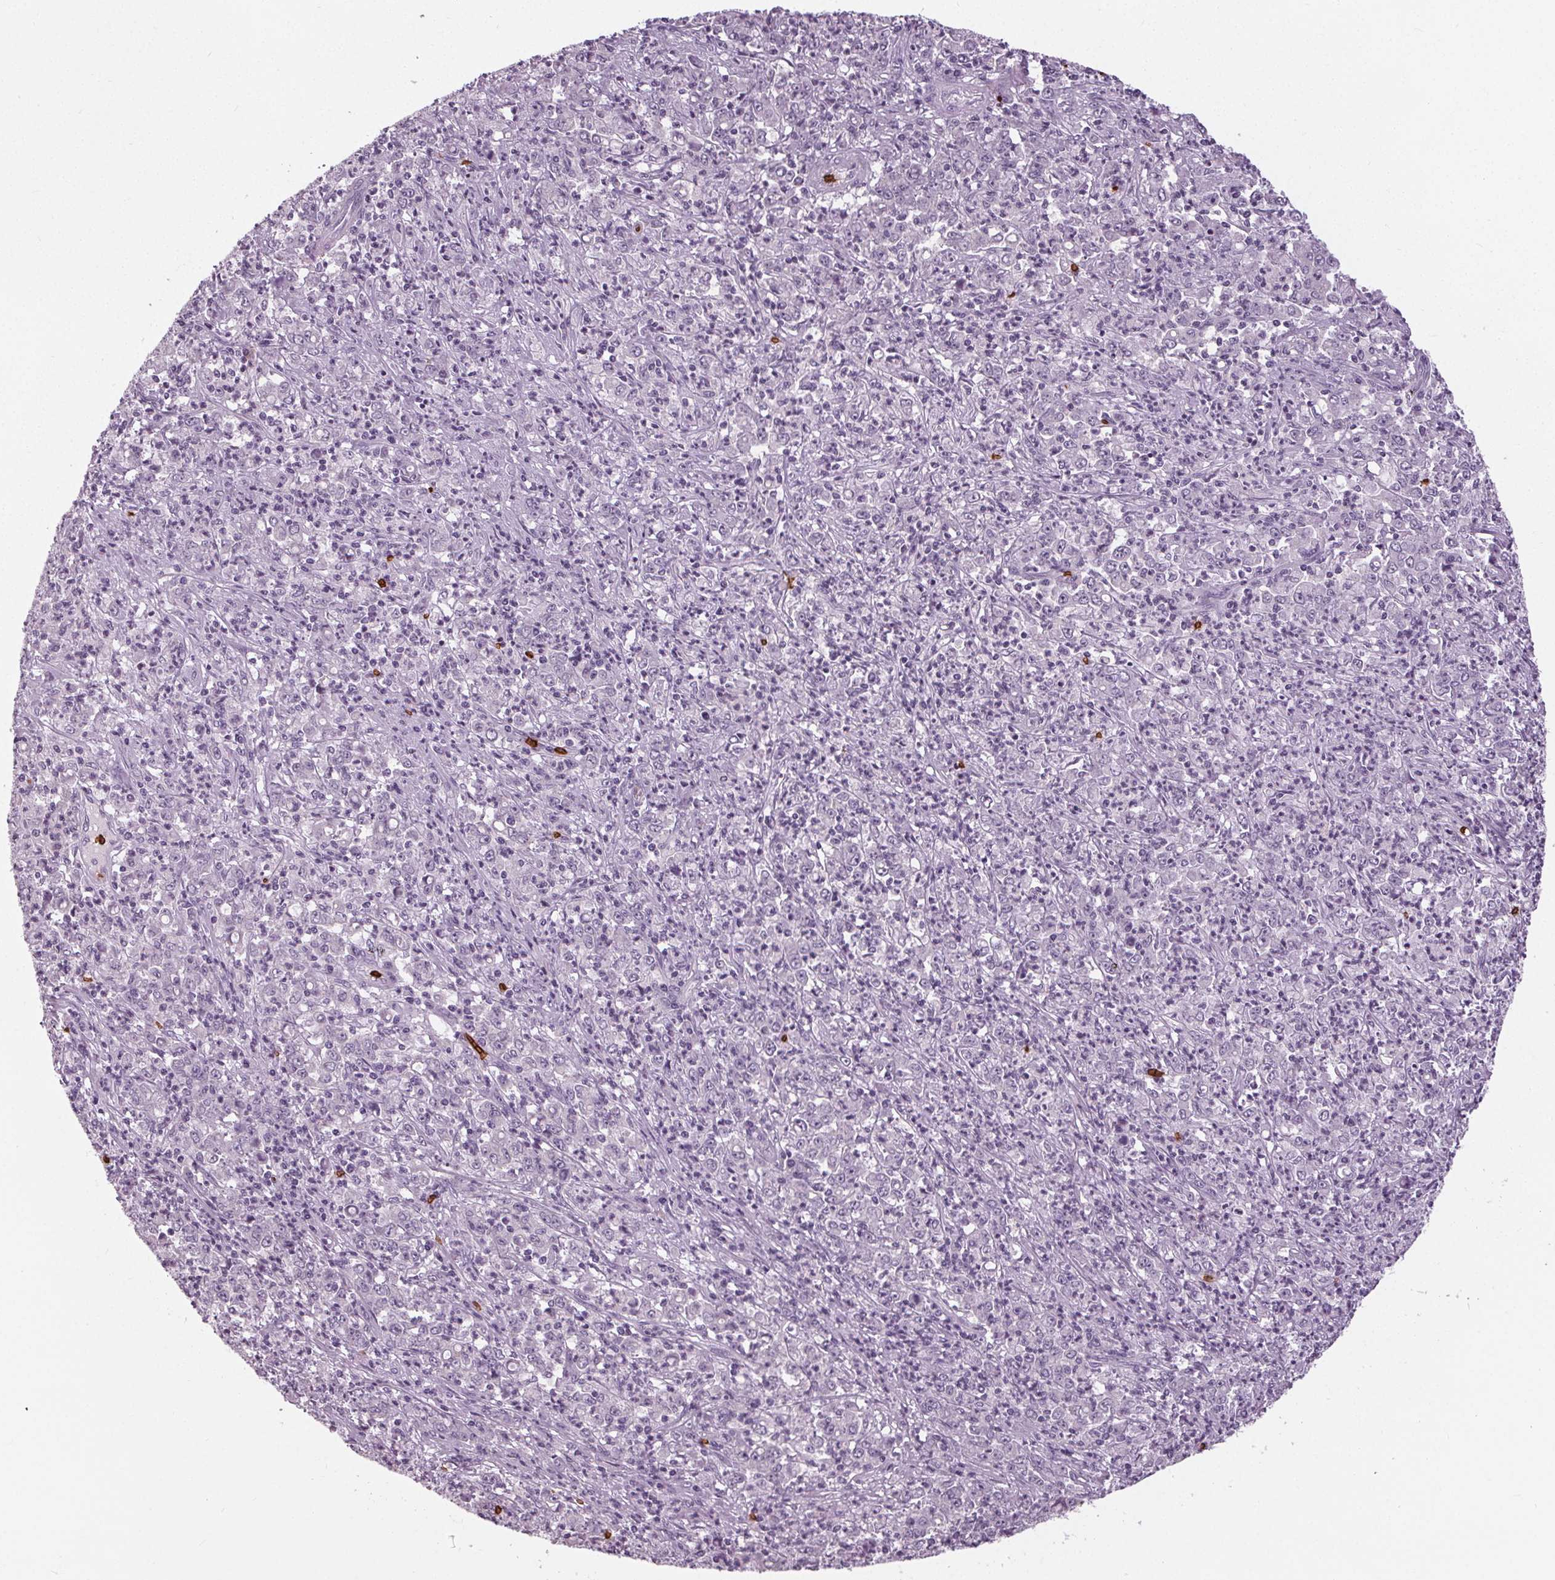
{"staining": {"intensity": "negative", "quantity": "none", "location": "none"}, "tissue": "stomach cancer", "cell_type": "Tumor cells", "image_type": "cancer", "snomed": [{"axis": "morphology", "description": "Adenocarcinoma, NOS"}, {"axis": "topography", "description": "Stomach, lower"}], "caption": "Tumor cells are negative for protein expression in human stomach cancer. (DAB (3,3'-diaminobenzidine) IHC, high magnification).", "gene": "SLC4A1", "patient": {"sex": "female", "age": 71}}